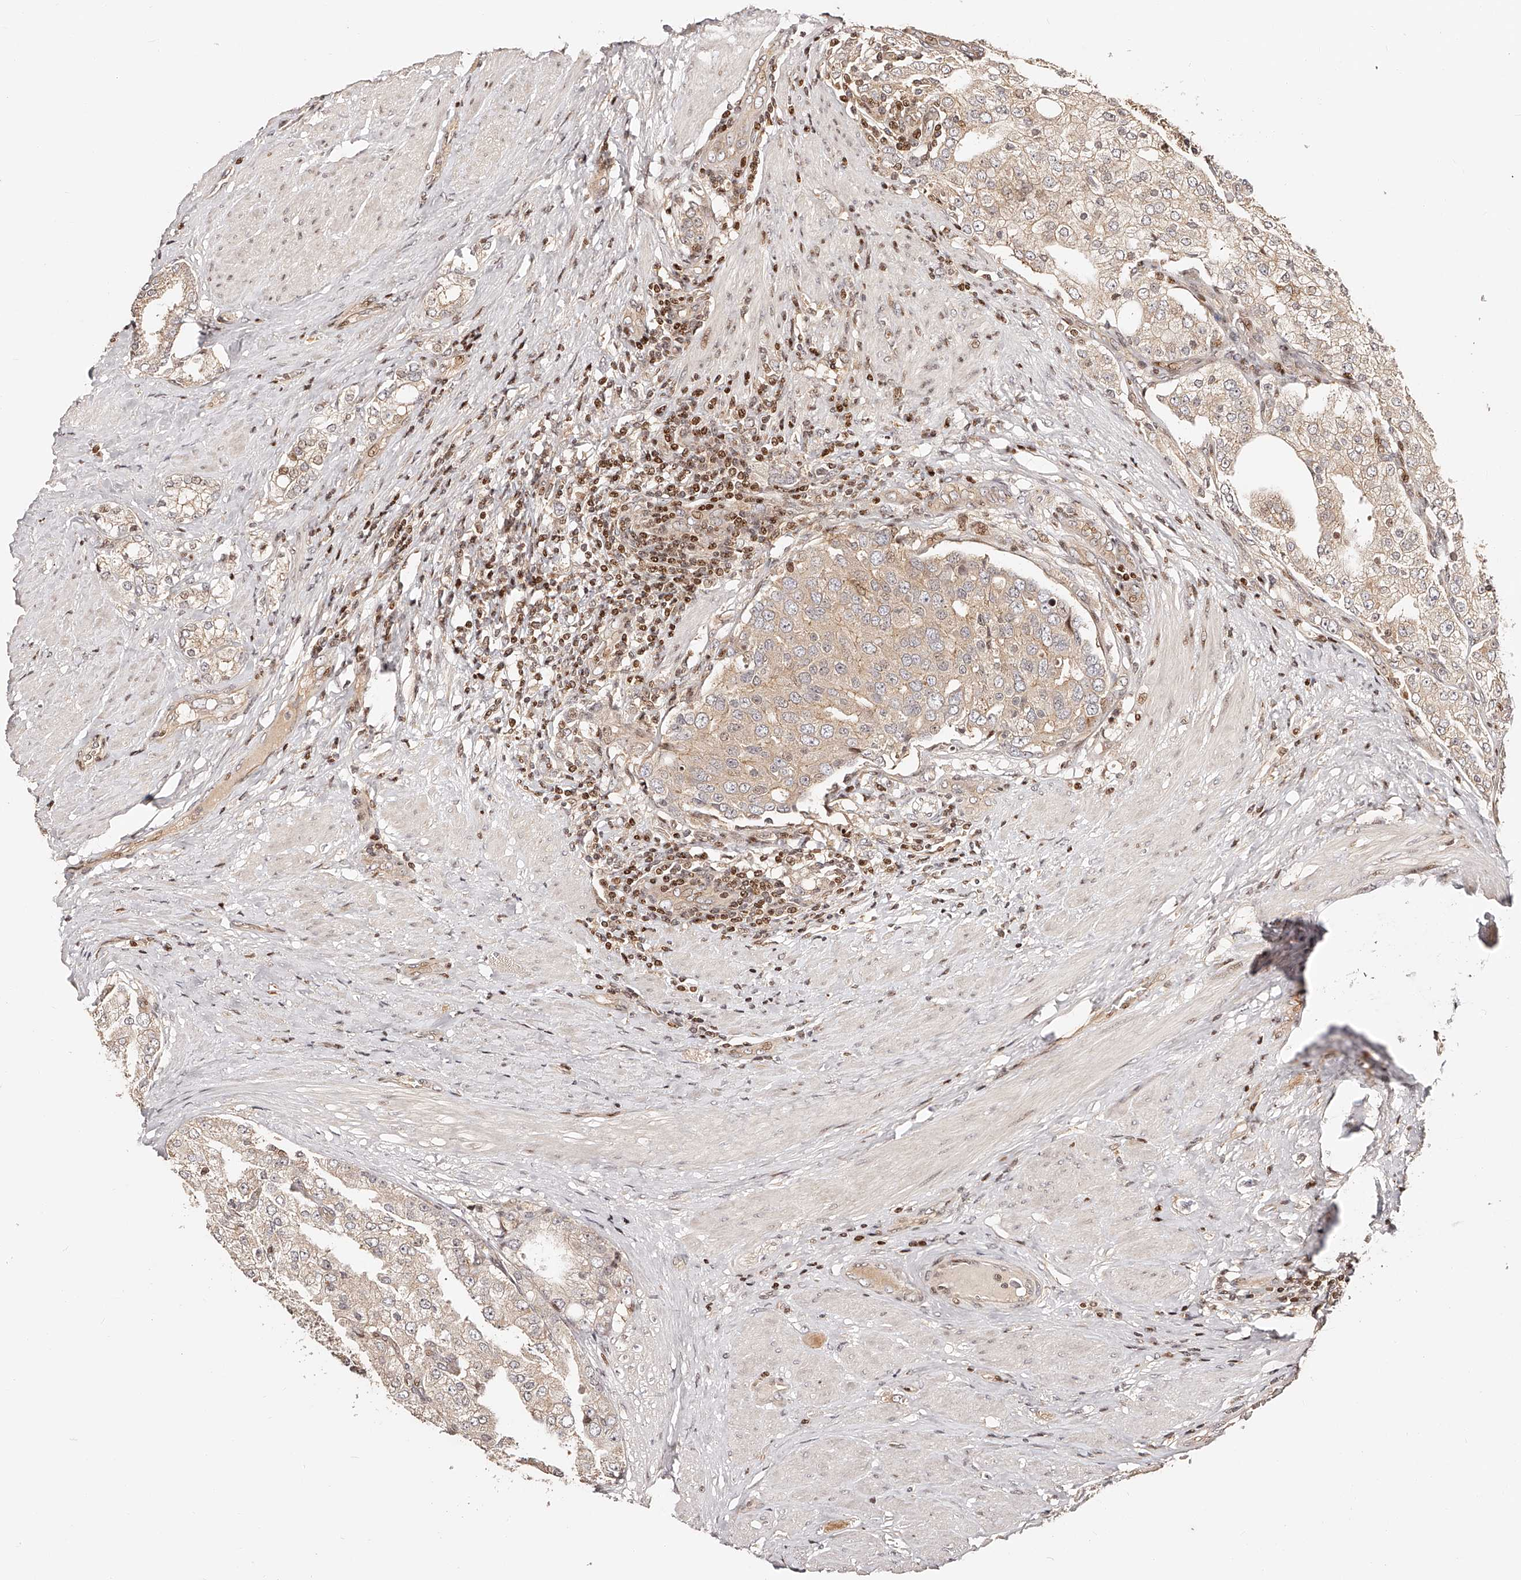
{"staining": {"intensity": "weak", "quantity": "25%-75%", "location": "cytoplasmic/membranous,nuclear"}, "tissue": "prostate cancer", "cell_type": "Tumor cells", "image_type": "cancer", "snomed": [{"axis": "morphology", "description": "Adenocarcinoma, High grade"}, {"axis": "topography", "description": "Prostate"}], "caption": "Prostate high-grade adenocarcinoma stained with DAB immunohistochemistry (IHC) exhibits low levels of weak cytoplasmic/membranous and nuclear expression in about 25%-75% of tumor cells.", "gene": "PFDN2", "patient": {"sex": "male", "age": 50}}